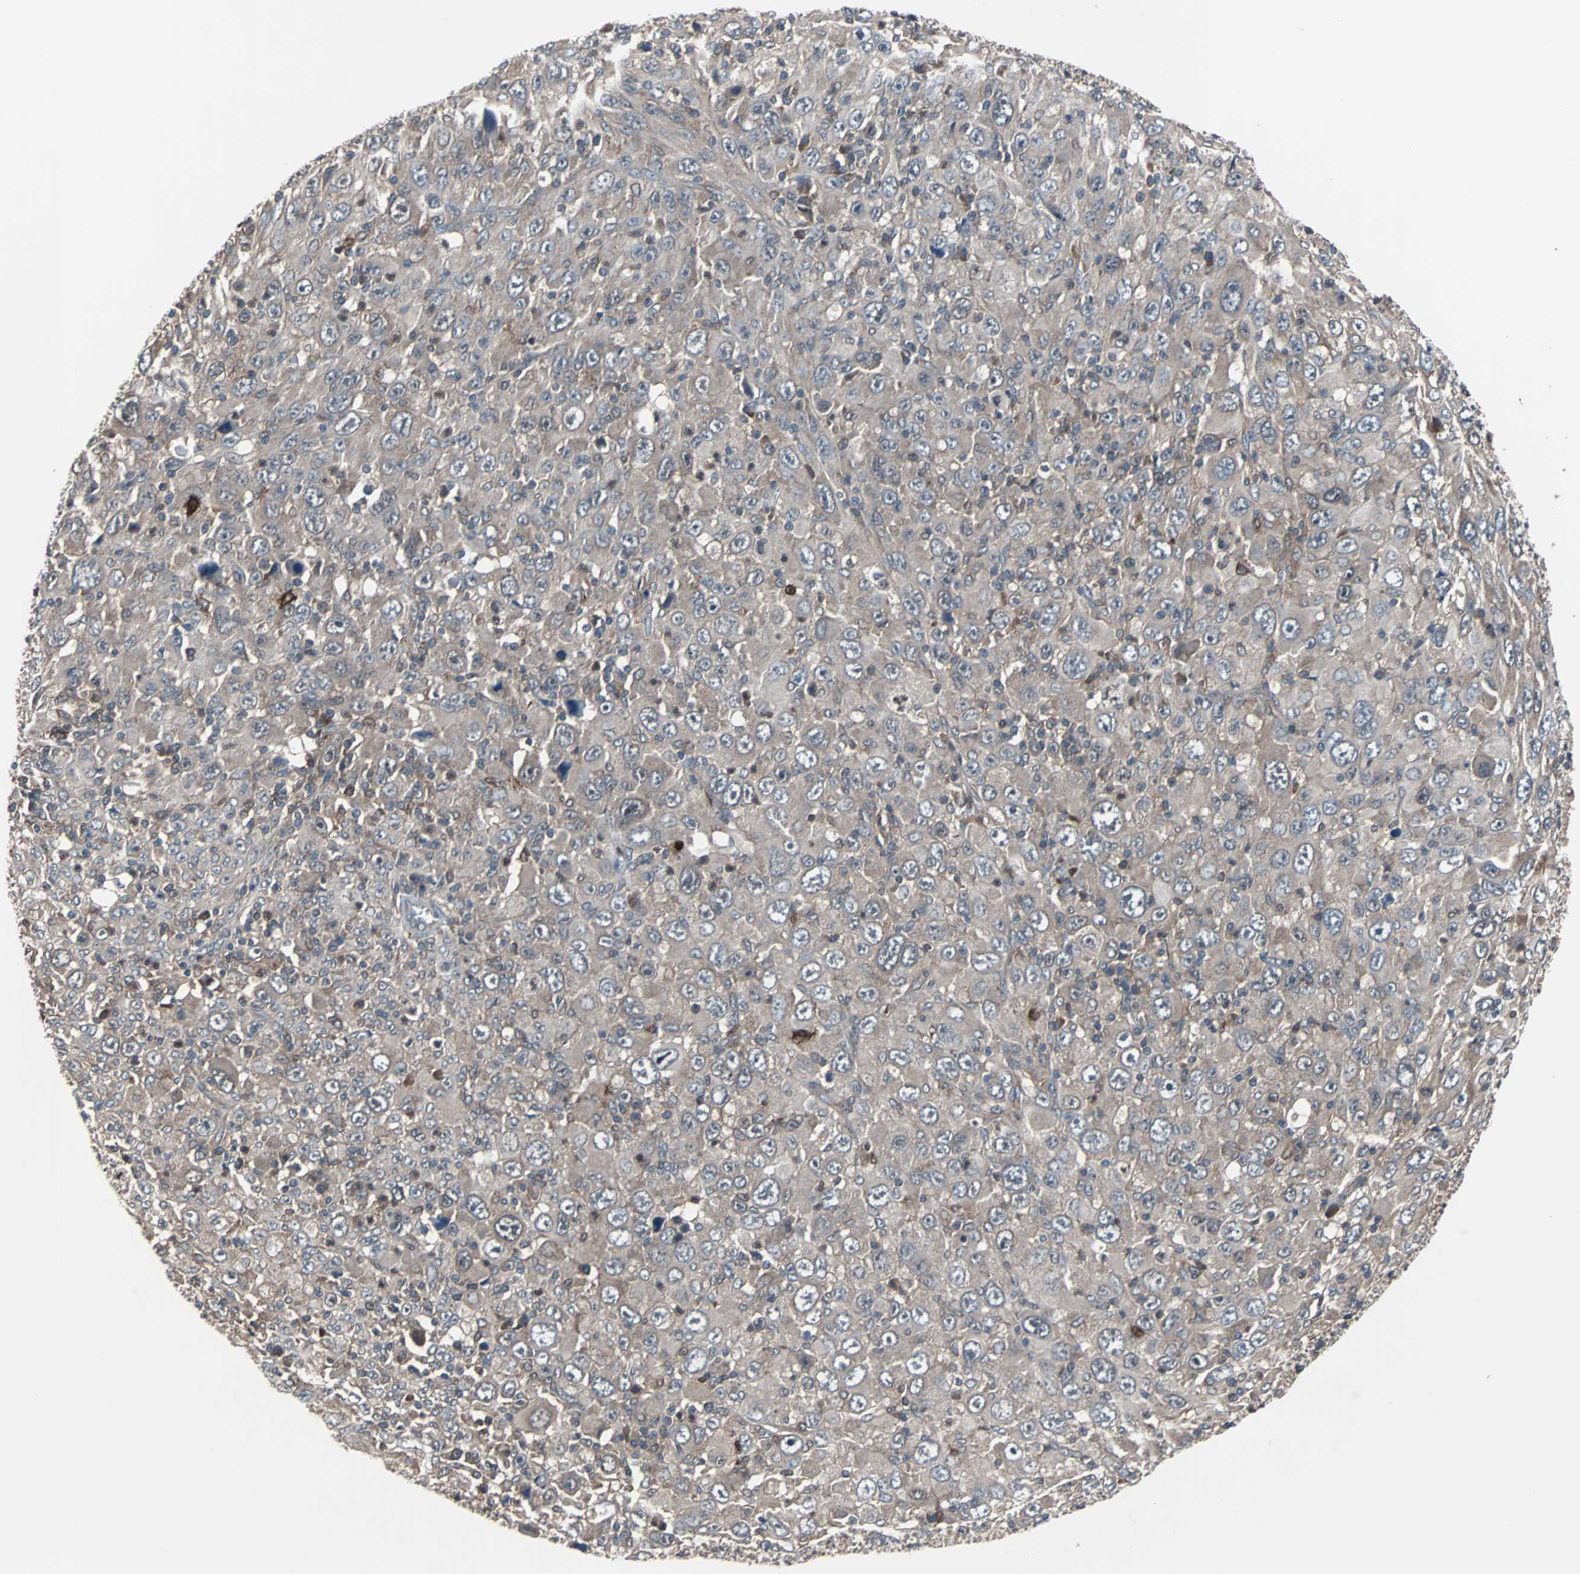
{"staining": {"intensity": "weak", "quantity": ">75%", "location": "cytoplasmic/membranous"}, "tissue": "melanoma", "cell_type": "Tumor cells", "image_type": "cancer", "snomed": [{"axis": "morphology", "description": "Malignant melanoma, Metastatic site"}, {"axis": "topography", "description": "Skin"}], "caption": "Brown immunohistochemical staining in malignant melanoma (metastatic site) demonstrates weak cytoplasmic/membranous expression in about >75% of tumor cells.", "gene": "PAK1", "patient": {"sex": "female", "age": 56}}